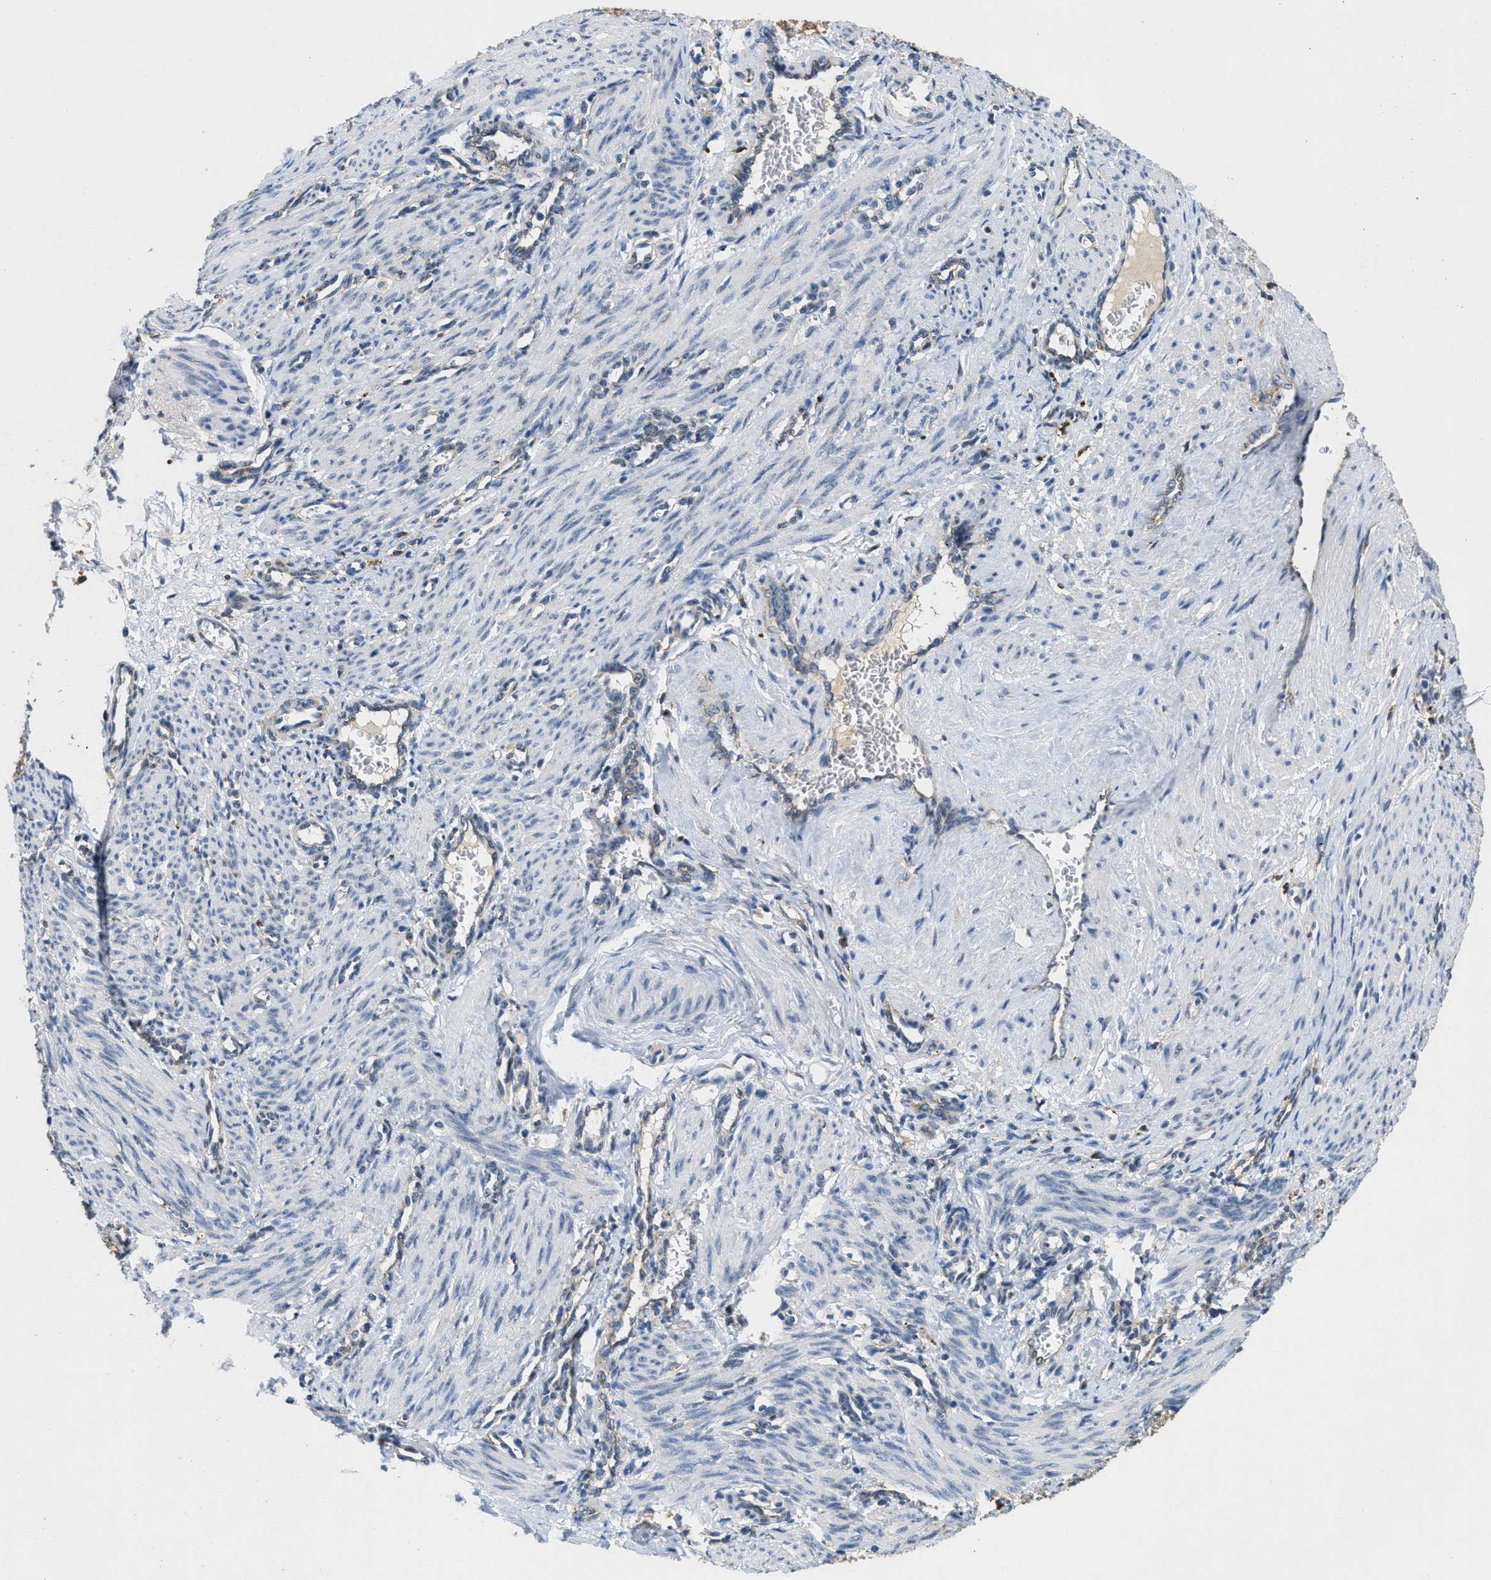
{"staining": {"intensity": "negative", "quantity": "none", "location": "none"}, "tissue": "smooth muscle", "cell_type": "Smooth muscle cells", "image_type": "normal", "snomed": [{"axis": "morphology", "description": "Normal tissue, NOS"}, {"axis": "topography", "description": "Endometrium"}], "caption": "Immunohistochemistry (IHC) image of benign smooth muscle stained for a protein (brown), which demonstrates no expression in smooth muscle cells. (DAB immunohistochemistry, high magnification).", "gene": "BMPR2", "patient": {"sex": "female", "age": 33}}